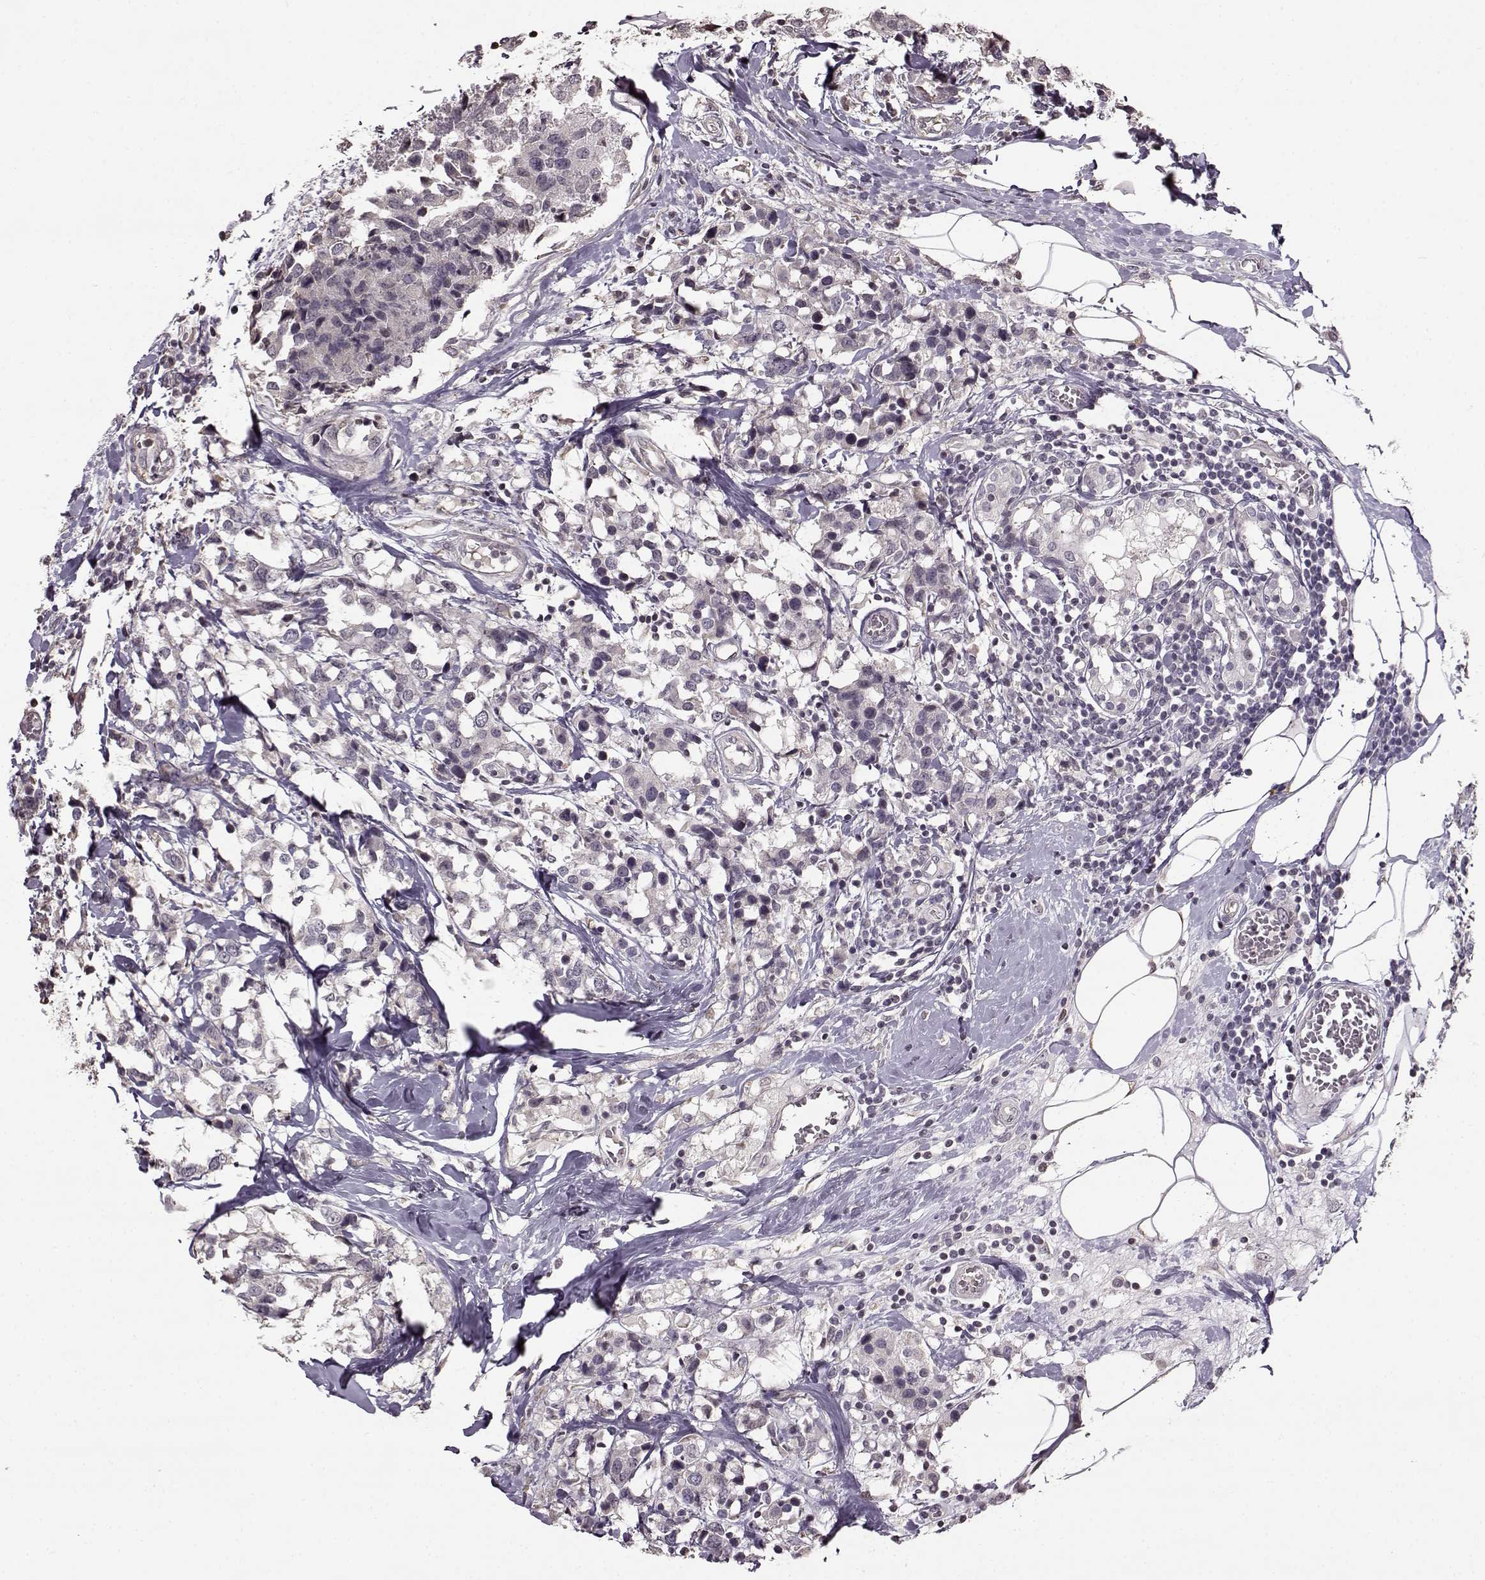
{"staining": {"intensity": "negative", "quantity": "none", "location": "none"}, "tissue": "breast cancer", "cell_type": "Tumor cells", "image_type": "cancer", "snomed": [{"axis": "morphology", "description": "Lobular carcinoma"}, {"axis": "topography", "description": "Breast"}], "caption": "High magnification brightfield microscopy of breast cancer stained with DAB (3,3'-diaminobenzidine) (brown) and counterstained with hematoxylin (blue): tumor cells show no significant staining.", "gene": "FSHB", "patient": {"sex": "female", "age": 59}}